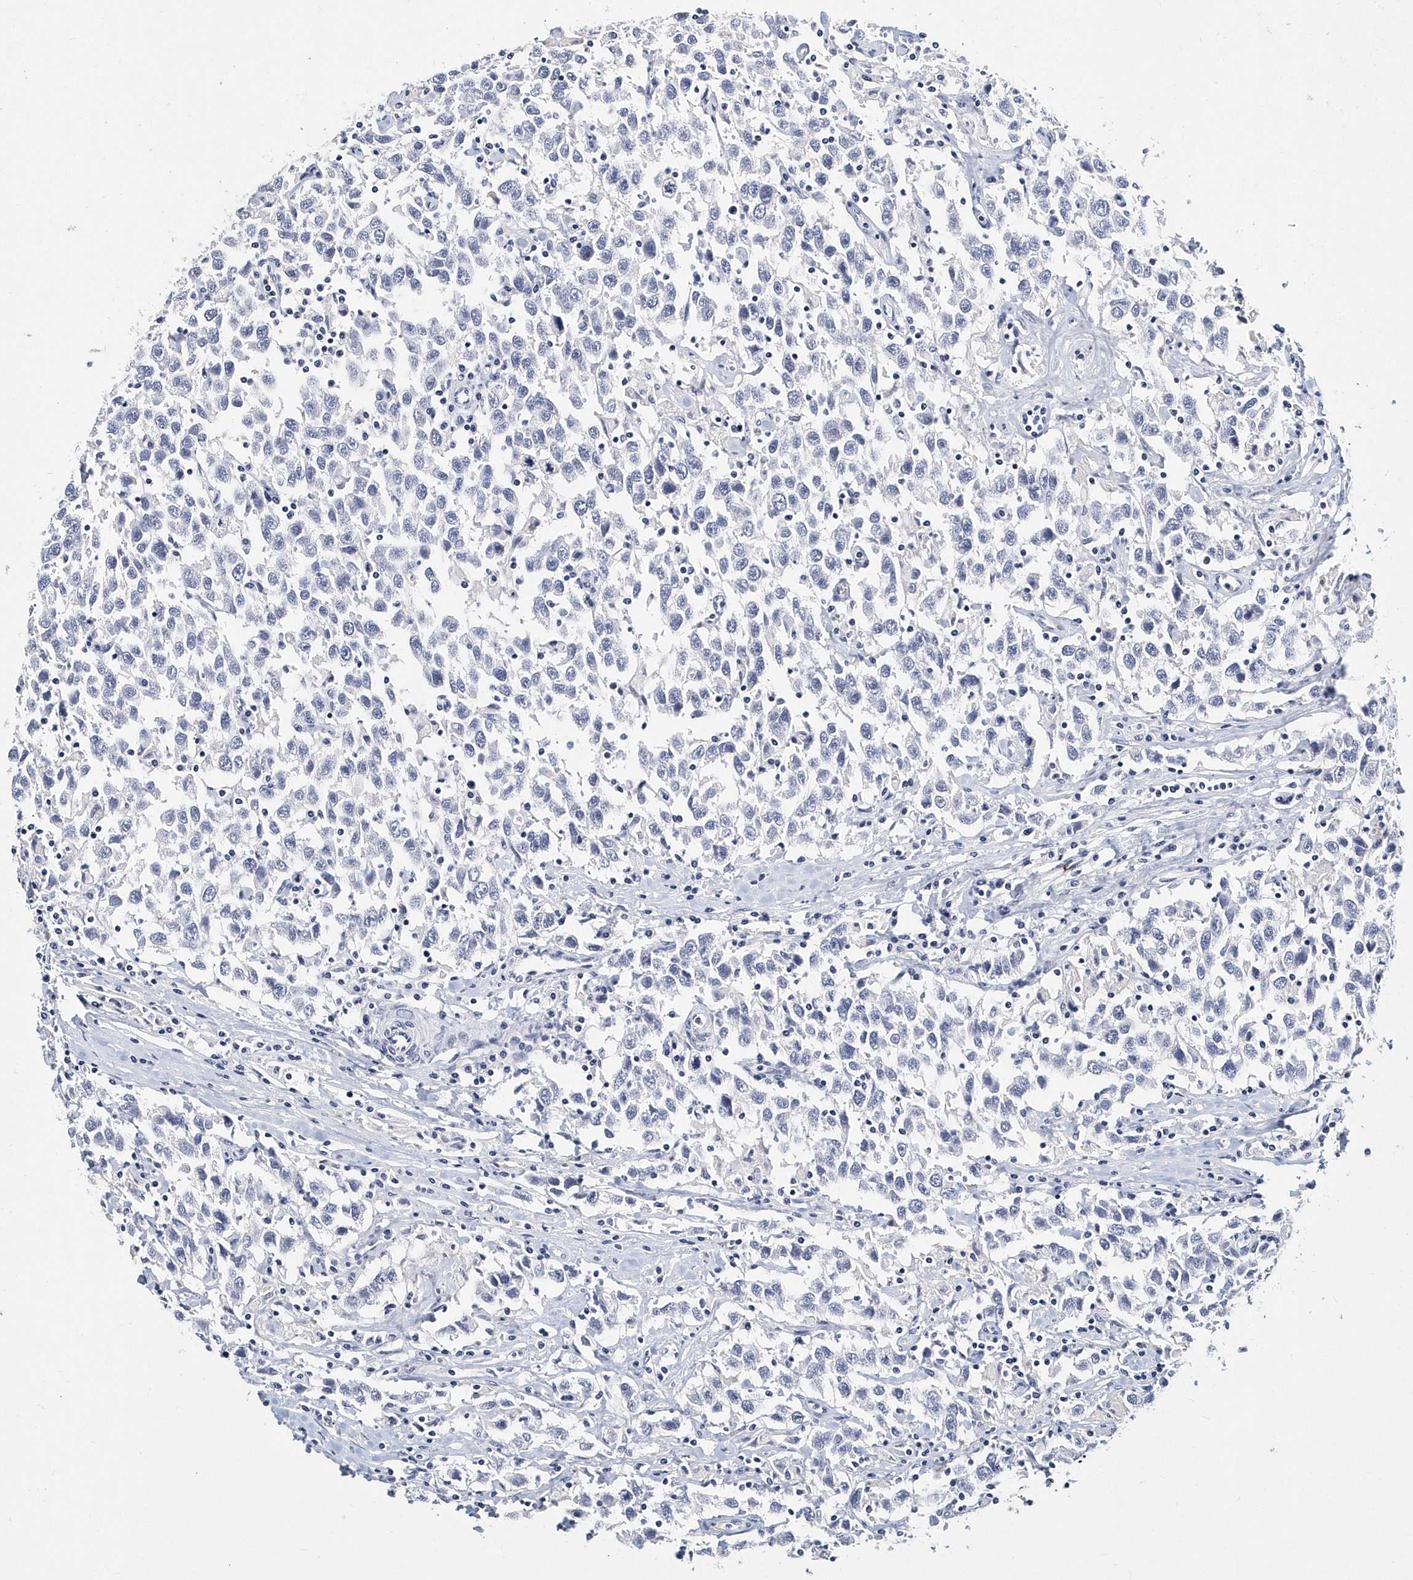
{"staining": {"intensity": "negative", "quantity": "none", "location": "none"}, "tissue": "testis cancer", "cell_type": "Tumor cells", "image_type": "cancer", "snomed": [{"axis": "morphology", "description": "Seminoma, NOS"}, {"axis": "topography", "description": "Testis"}], "caption": "Tumor cells show no significant expression in testis cancer.", "gene": "ITGA2B", "patient": {"sex": "male", "age": 41}}